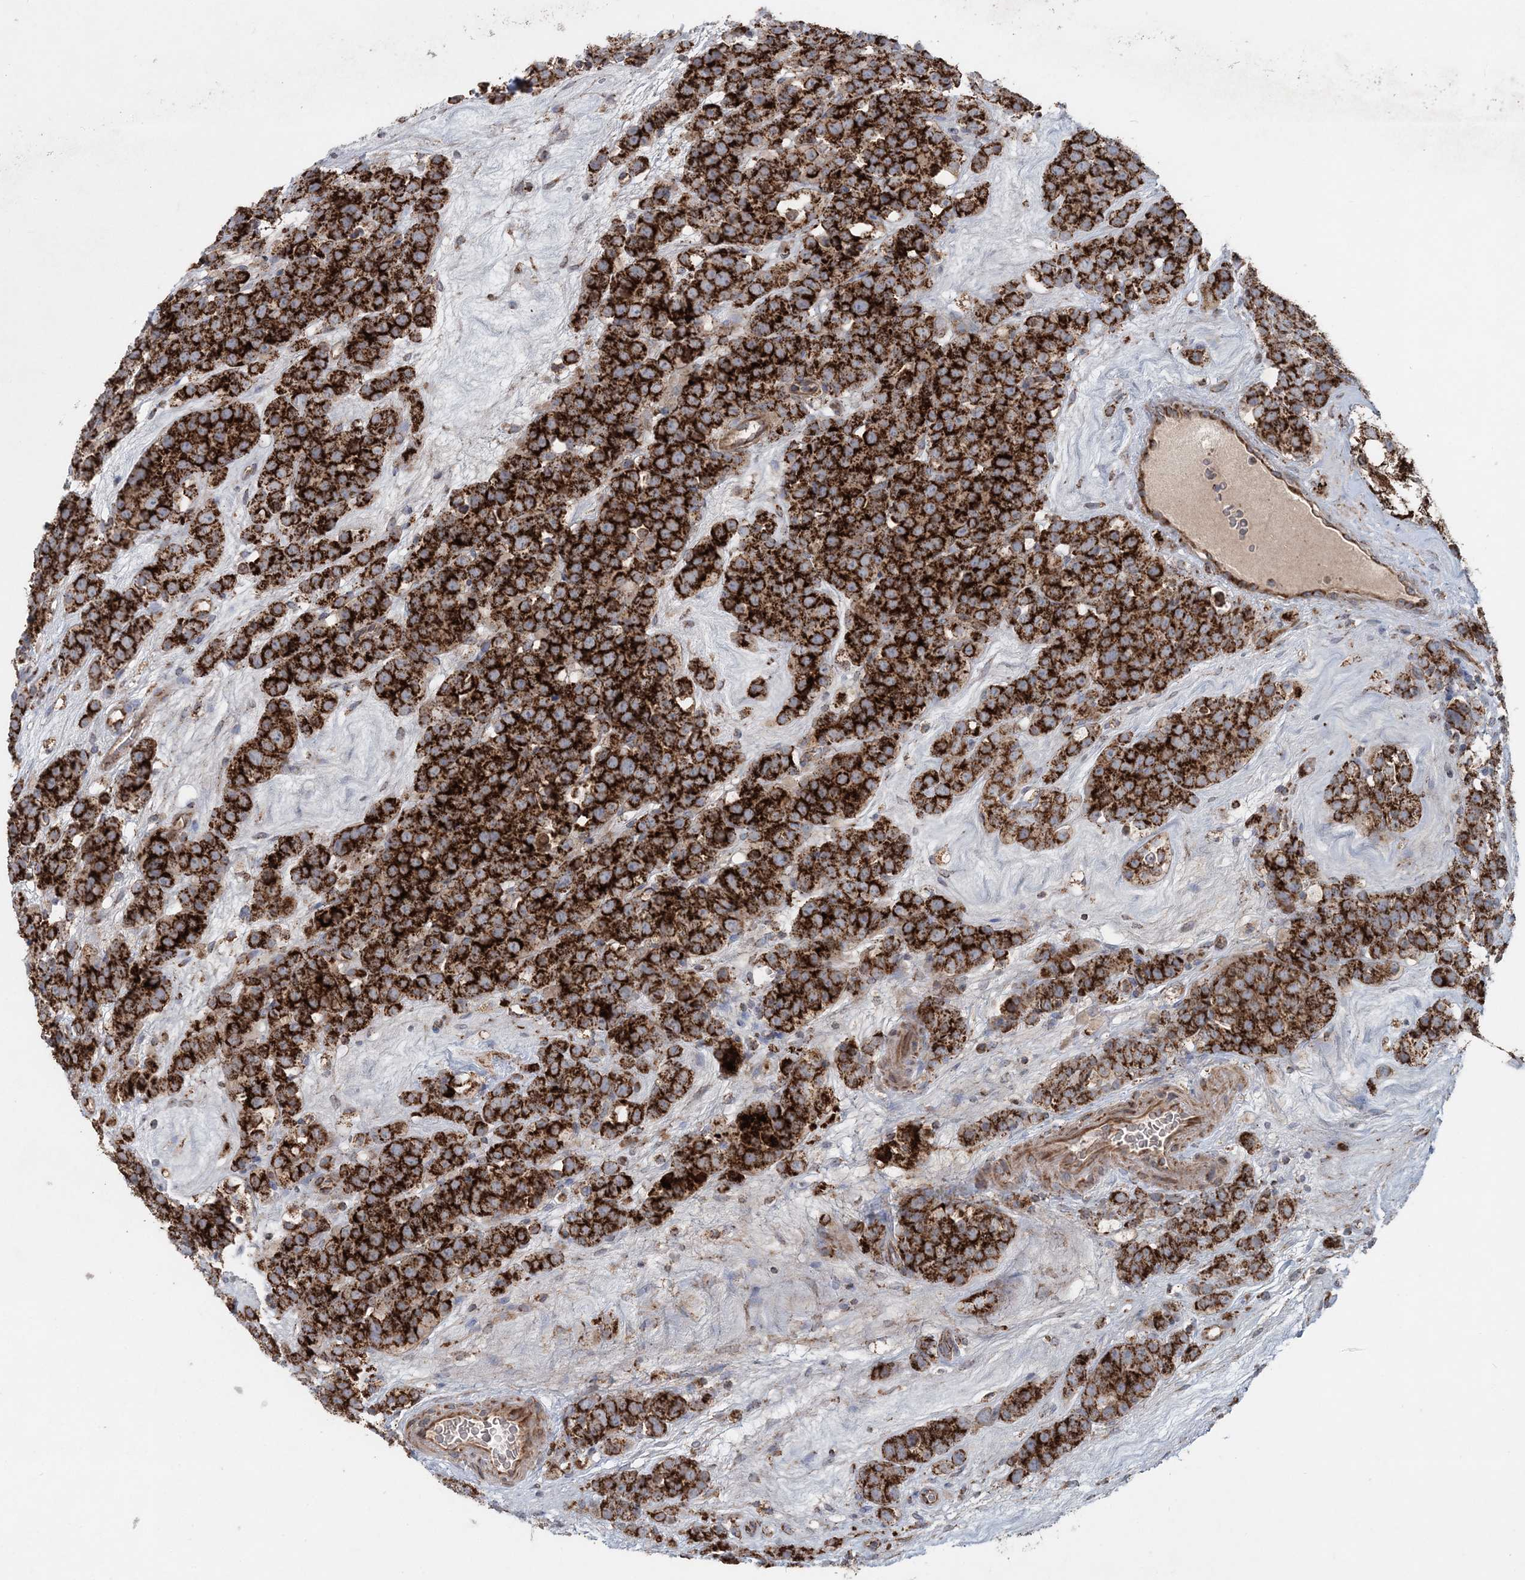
{"staining": {"intensity": "strong", "quantity": ">75%", "location": "cytoplasmic/membranous"}, "tissue": "testis cancer", "cell_type": "Tumor cells", "image_type": "cancer", "snomed": [{"axis": "morphology", "description": "Seminoma, NOS"}, {"axis": "topography", "description": "Testis"}], "caption": "High-magnification brightfield microscopy of seminoma (testis) stained with DAB (3,3'-diaminobenzidine) (brown) and counterstained with hematoxylin (blue). tumor cells exhibit strong cytoplasmic/membranous positivity is present in about>75% of cells.", "gene": "LRPPRC", "patient": {"sex": "male", "age": 71}}